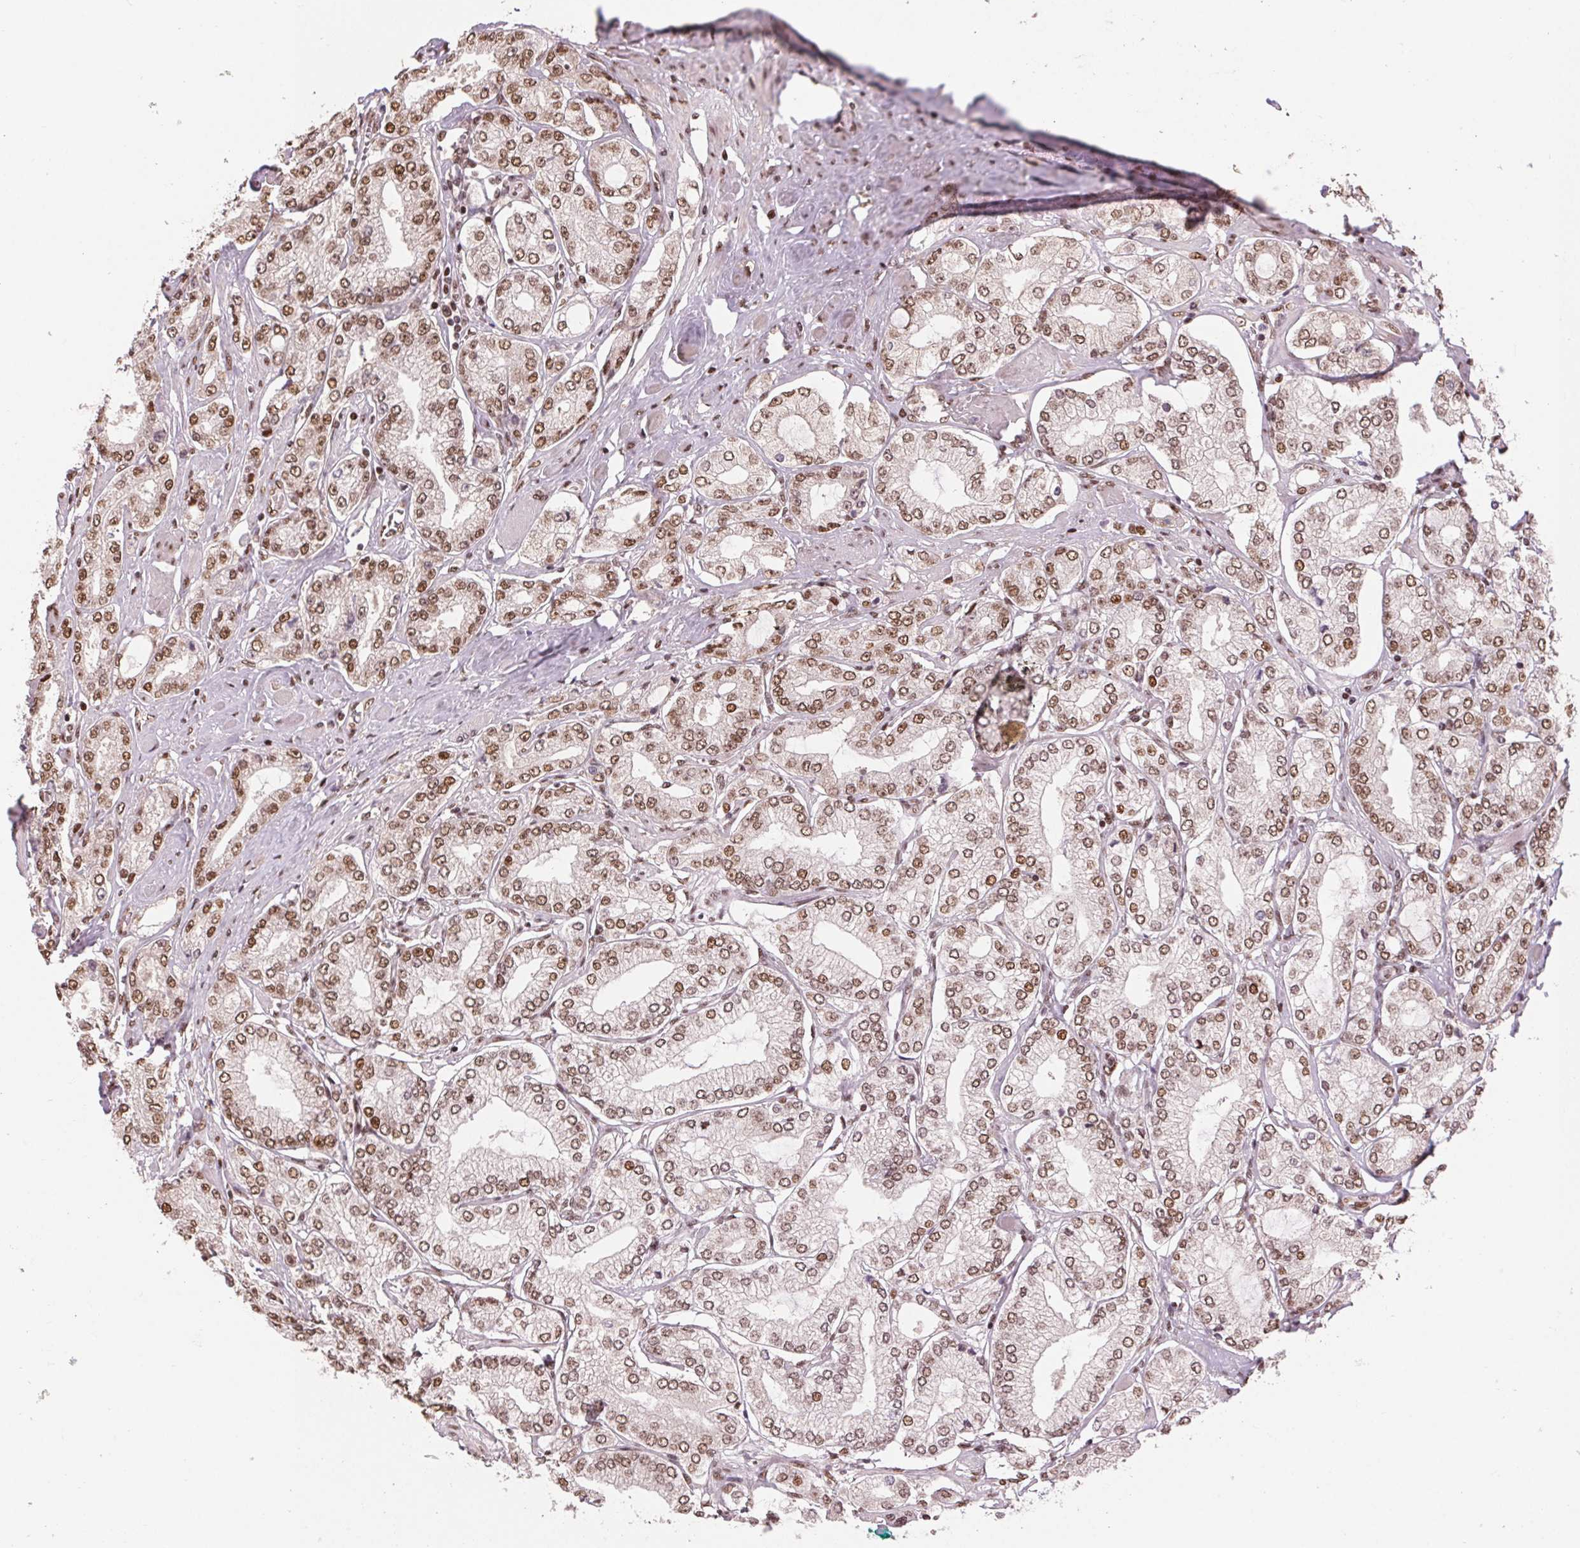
{"staining": {"intensity": "moderate", "quantity": ">75%", "location": "nuclear"}, "tissue": "prostate cancer", "cell_type": "Tumor cells", "image_type": "cancer", "snomed": [{"axis": "morphology", "description": "Adenocarcinoma, High grade"}, {"axis": "topography", "description": "Prostate"}], "caption": "IHC of human prostate adenocarcinoma (high-grade) demonstrates medium levels of moderate nuclear positivity in about >75% of tumor cells. Using DAB (brown) and hematoxylin (blue) stains, captured at high magnification using brightfield microscopy.", "gene": "RAD23A", "patient": {"sex": "male", "age": 68}}